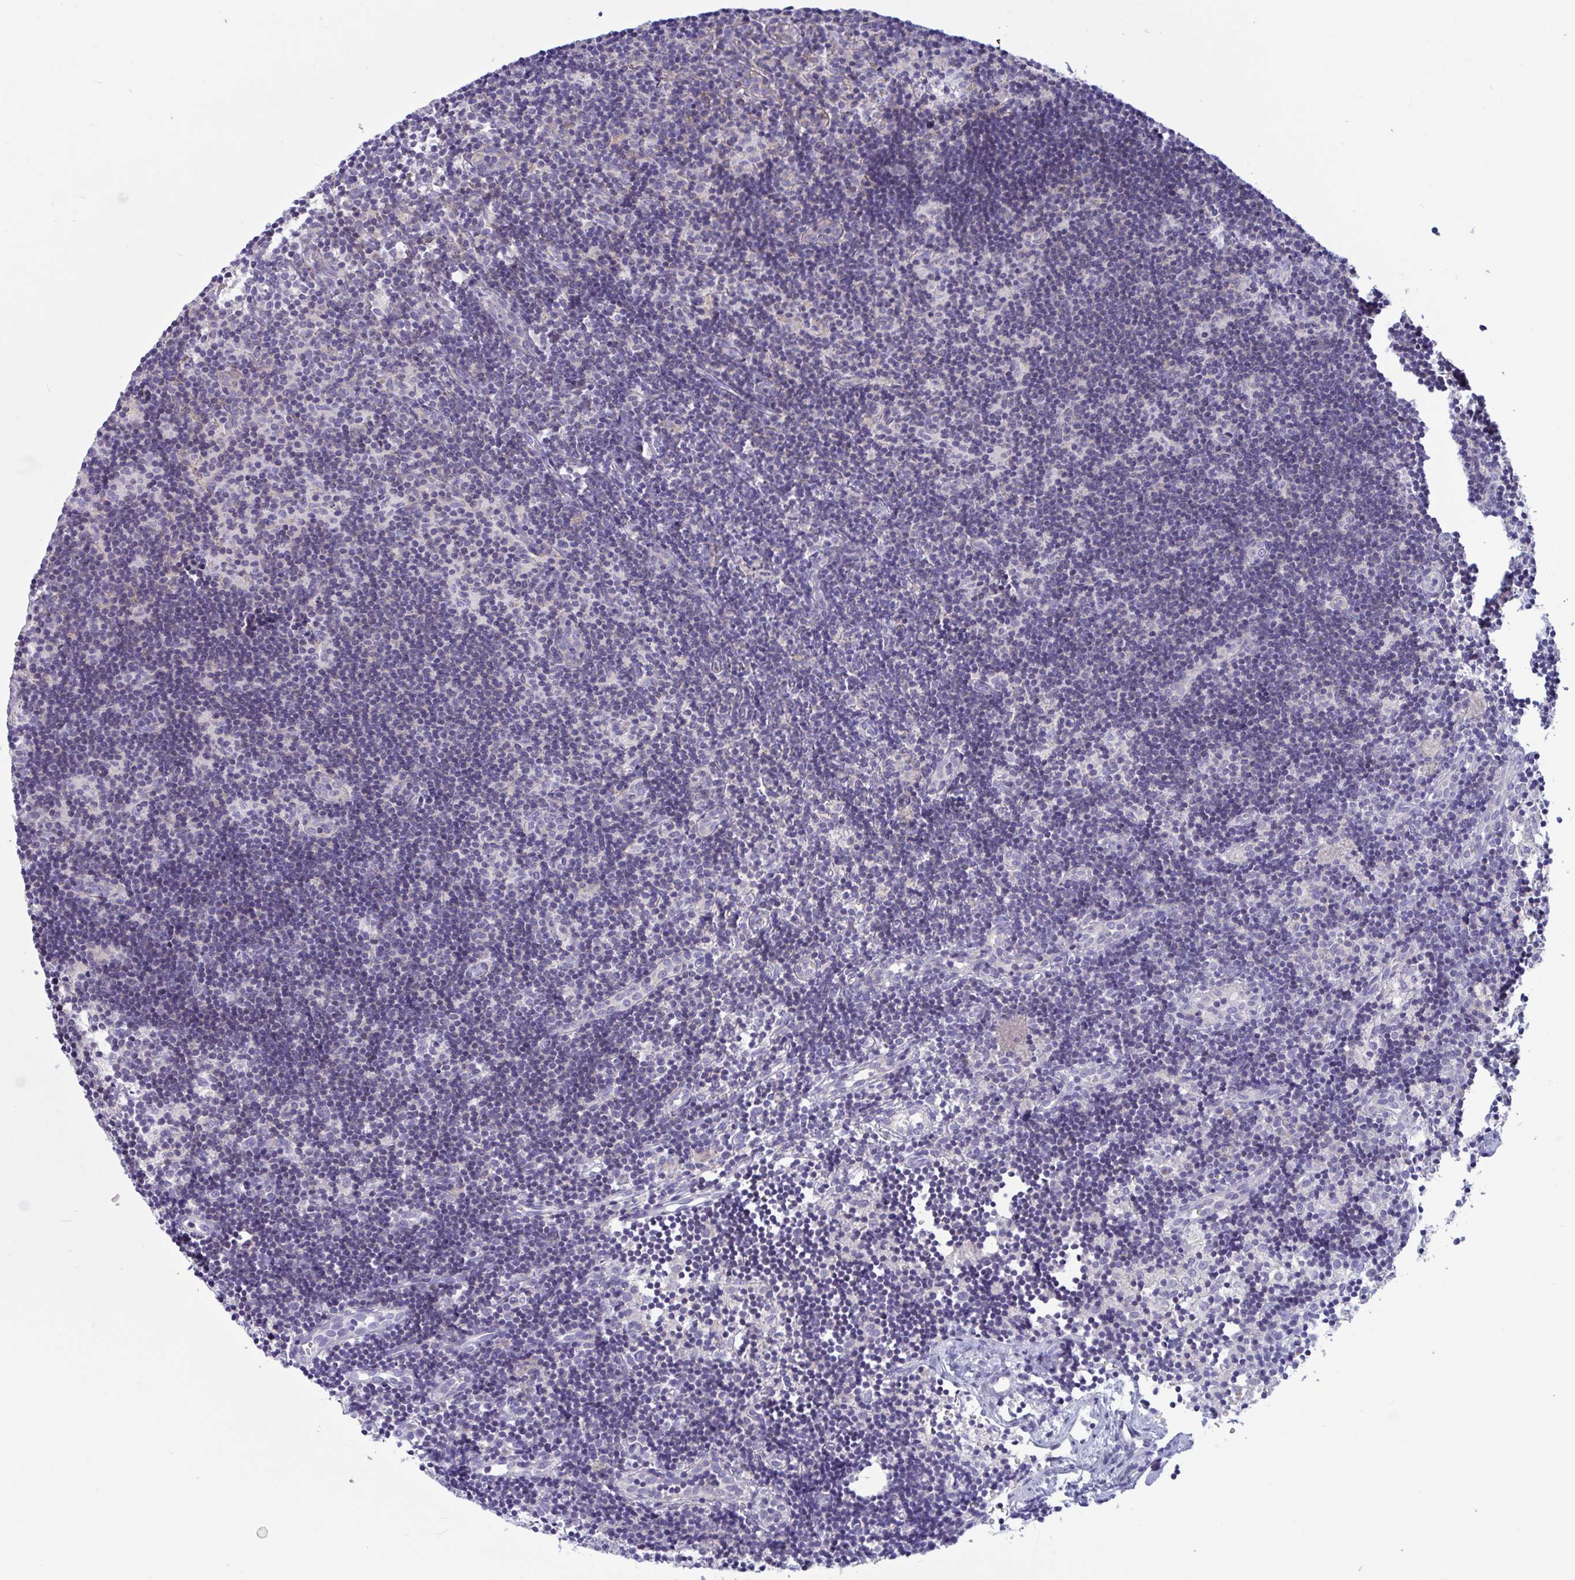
{"staining": {"intensity": "negative", "quantity": "none", "location": "none"}, "tissue": "lymph node", "cell_type": "Germinal center cells", "image_type": "normal", "snomed": [{"axis": "morphology", "description": "Normal tissue, NOS"}, {"axis": "topography", "description": "Lymph node"}], "caption": "IHC histopathology image of normal lymph node: lymph node stained with DAB (3,3'-diaminobenzidine) demonstrates no significant protein expression in germinal center cells.", "gene": "OXLD1", "patient": {"sex": "female", "age": 31}}